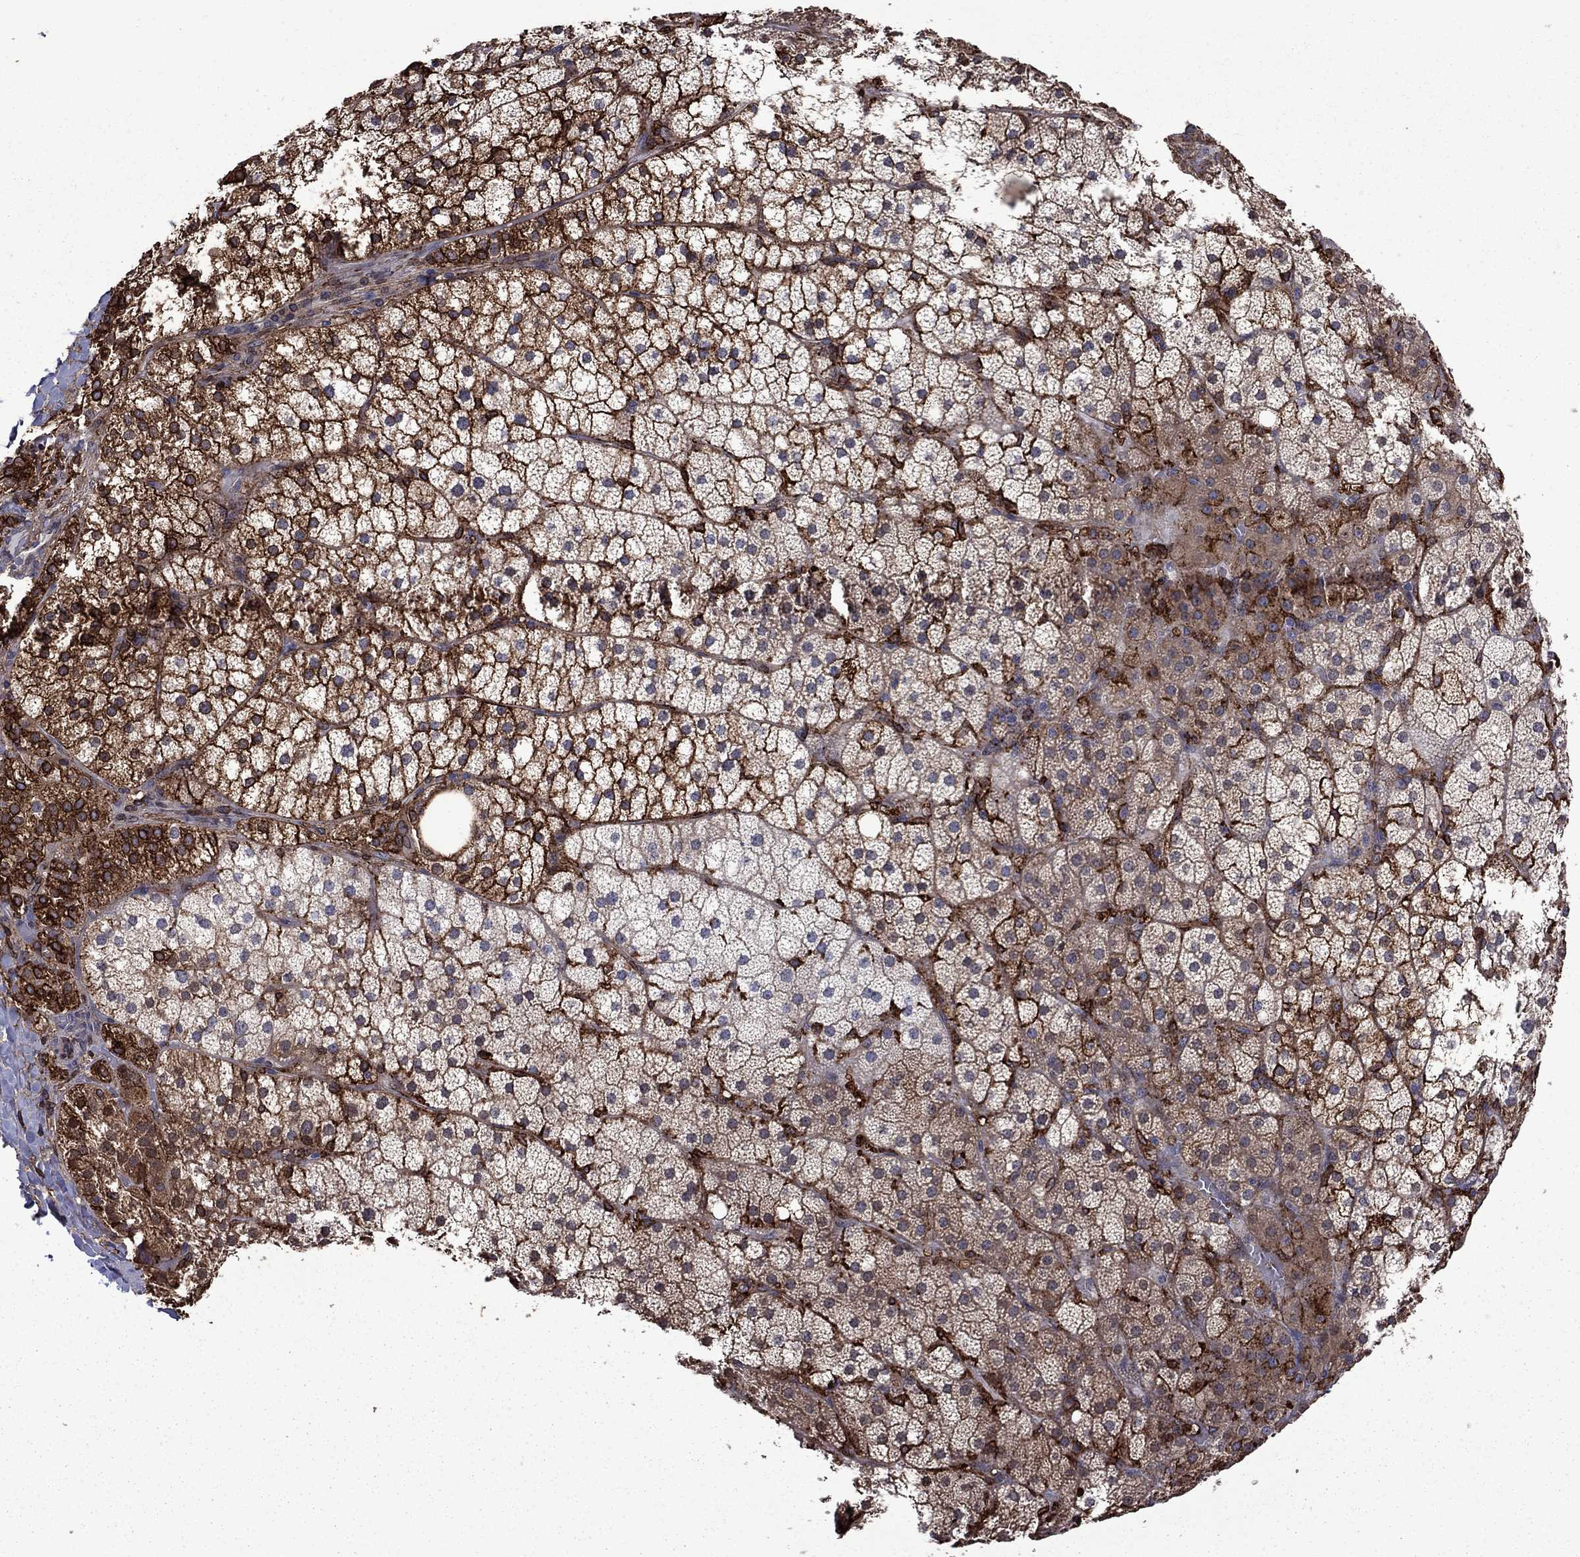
{"staining": {"intensity": "strong", "quantity": "25%-75%", "location": "cytoplasmic/membranous"}, "tissue": "adrenal gland", "cell_type": "Glandular cells", "image_type": "normal", "snomed": [{"axis": "morphology", "description": "Normal tissue, NOS"}, {"axis": "topography", "description": "Adrenal gland"}], "caption": "Immunohistochemical staining of normal human adrenal gland displays high levels of strong cytoplasmic/membranous positivity in about 25%-75% of glandular cells. (DAB (3,3'-diaminobenzidine) IHC, brown staining for protein, blue staining for nuclei).", "gene": "PLAU", "patient": {"sex": "male", "age": 53}}